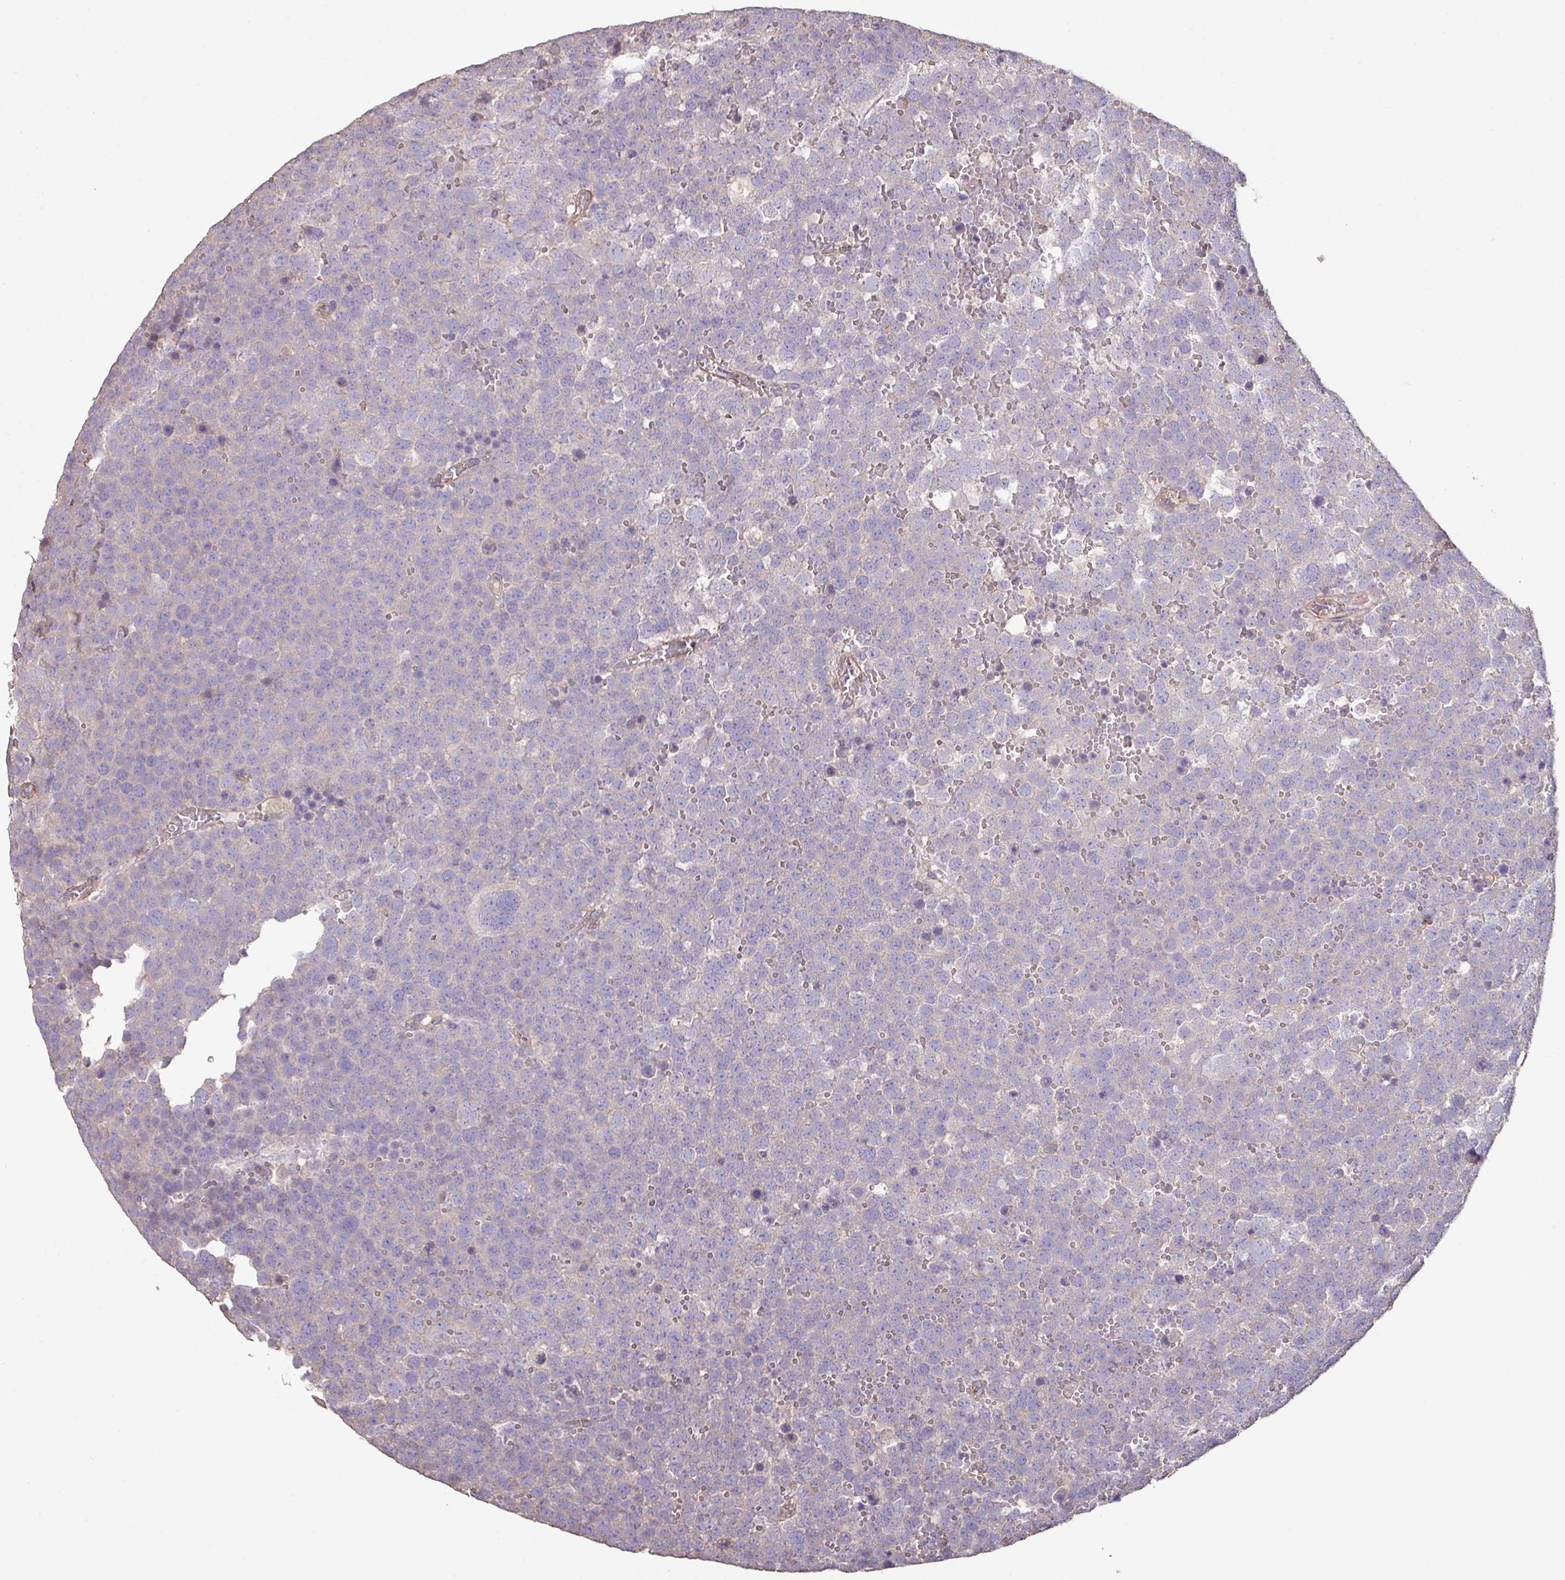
{"staining": {"intensity": "negative", "quantity": "none", "location": "none"}, "tissue": "testis cancer", "cell_type": "Tumor cells", "image_type": "cancer", "snomed": [{"axis": "morphology", "description": "Seminoma, NOS"}, {"axis": "topography", "description": "Testis"}], "caption": "This is an immunohistochemistry histopathology image of human testis cancer (seminoma). There is no positivity in tumor cells.", "gene": "CALML4", "patient": {"sex": "male", "age": 71}}